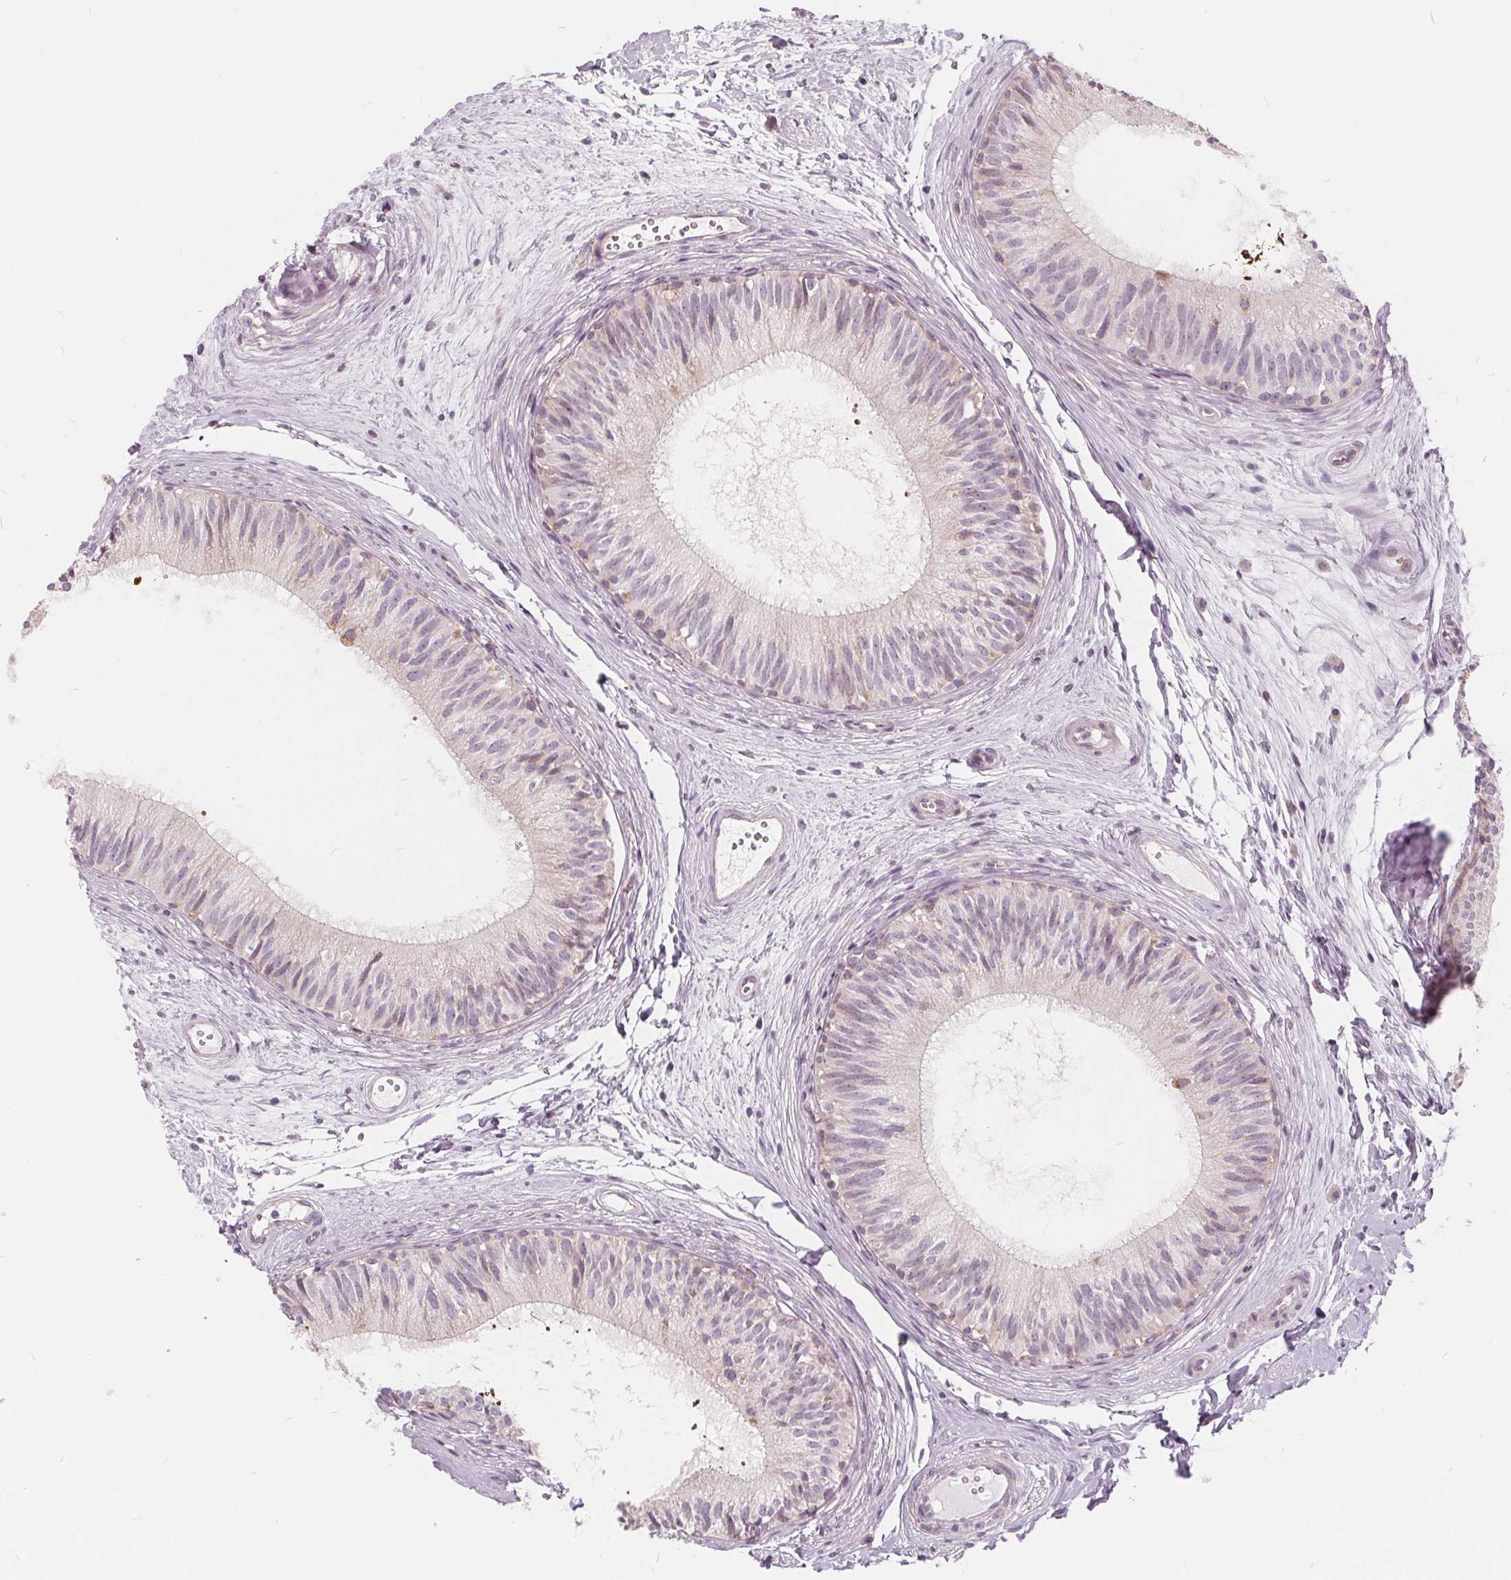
{"staining": {"intensity": "weak", "quantity": "25%-75%", "location": "cytoplasmic/membranous"}, "tissue": "epididymis", "cell_type": "Glandular cells", "image_type": "normal", "snomed": [{"axis": "morphology", "description": "Normal tissue, NOS"}, {"axis": "topography", "description": "Epididymis"}], "caption": "About 25%-75% of glandular cells in normal human epididymis display weak cytoplasmic/membranous protein positivity as visualized by brown immunohistochemical staining.", "gene": "NUP210L", "patient": {"sex": "male", "age": 29}}